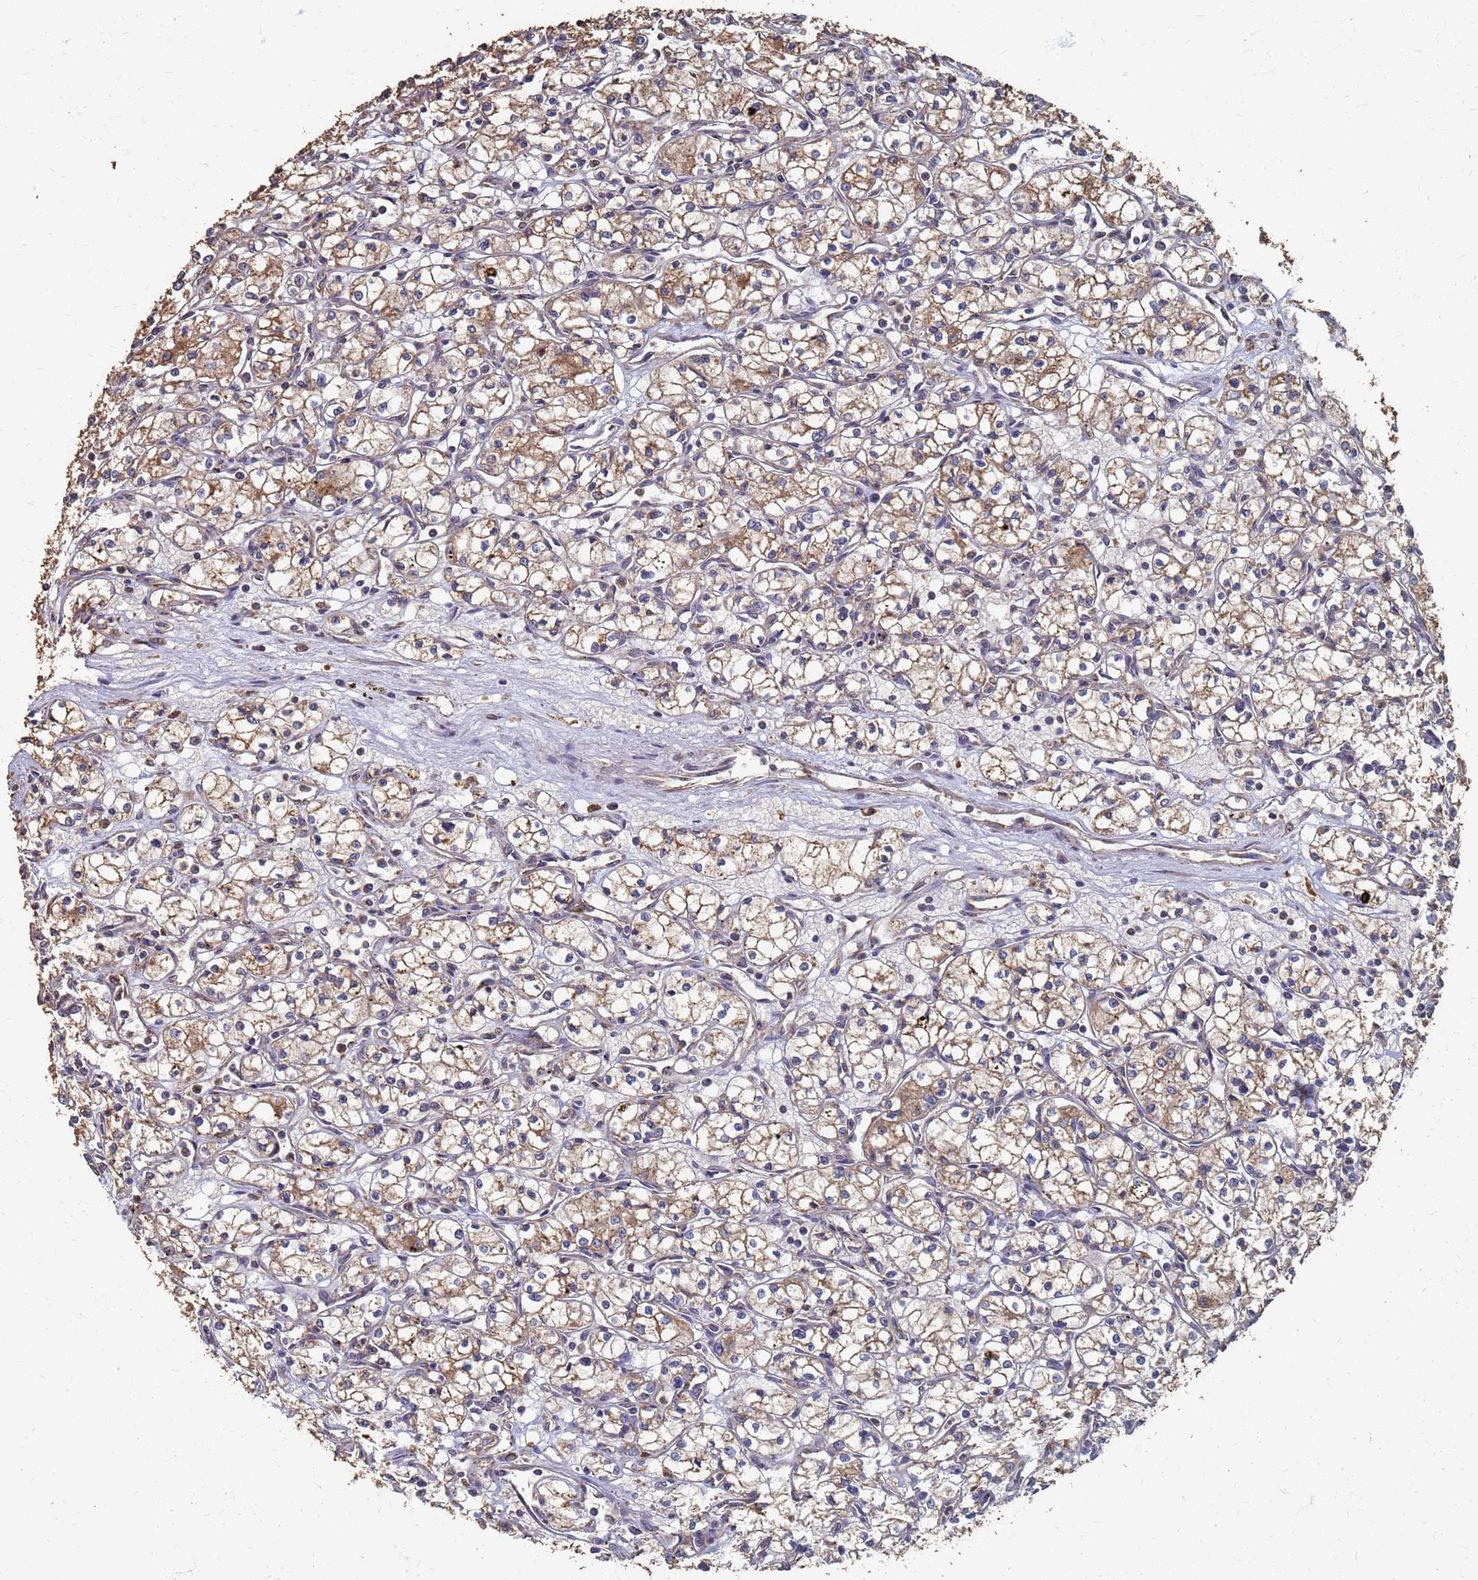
{"staining": {"intensity": "moderate", "quantity": ">75%", "location": "cytoplasmic/membranous"}, "tissue": "renal cancer", "cell_type": "Tumor cells", "image_type": "cancer", "snomed": [{"axis": "morphology", "description": "Adenocarcinoma, NOS"}, {"axis": "topography", "description": "Kidney"}], "caption": "Moderate cytoplasmic/membranous positivity is appreciated in about >75% of tumor cells in renal cancer.", "gene": "DPH5", "patient": {"sex": "male", "age": 59}}